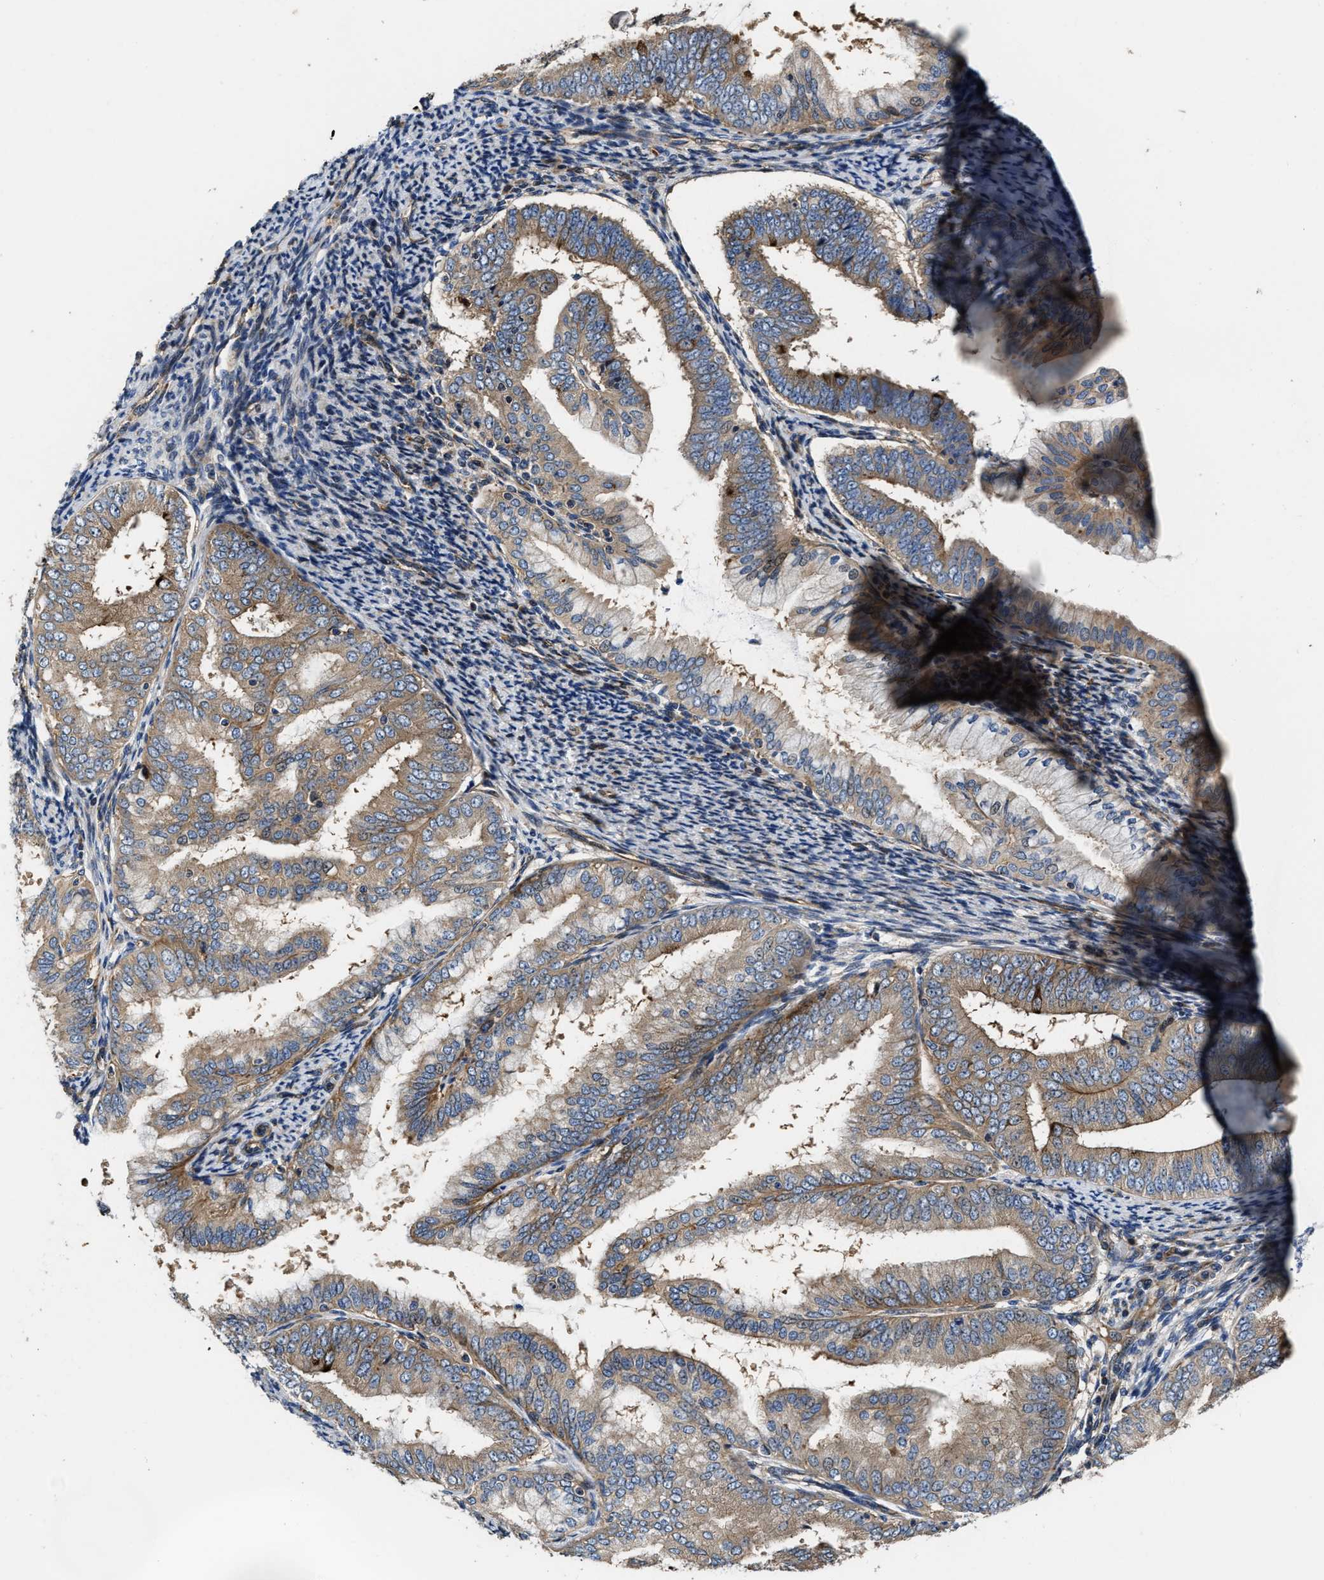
{"staining": {"intensity": "moderate", "quantity": ">75%", "location": "cytoplasmic/membranous"}, "tissue": "endometrial cancer", "cell_type": "Tumor cells", "image_type": "cancer", "snomed": [{"axis": "morphology", "description": "Adenocarcinoma, NOS"}, {"axis": "topography", "description": "Endometrium"}], "caption": "Endometrial adenocarcinoma was stained to show a protein in brown. There is medium levels of moderate cytoplasmic/membranous positivity in about >75% of tumor cells. Using DAB (3,3'-diaminobenzidine) (brown) and hematoxylin (blue) stains, captured at high magnification using brightfield microscopy.", "gene": "PTAR1", "patient": {"sex": "female", "age": 63}}